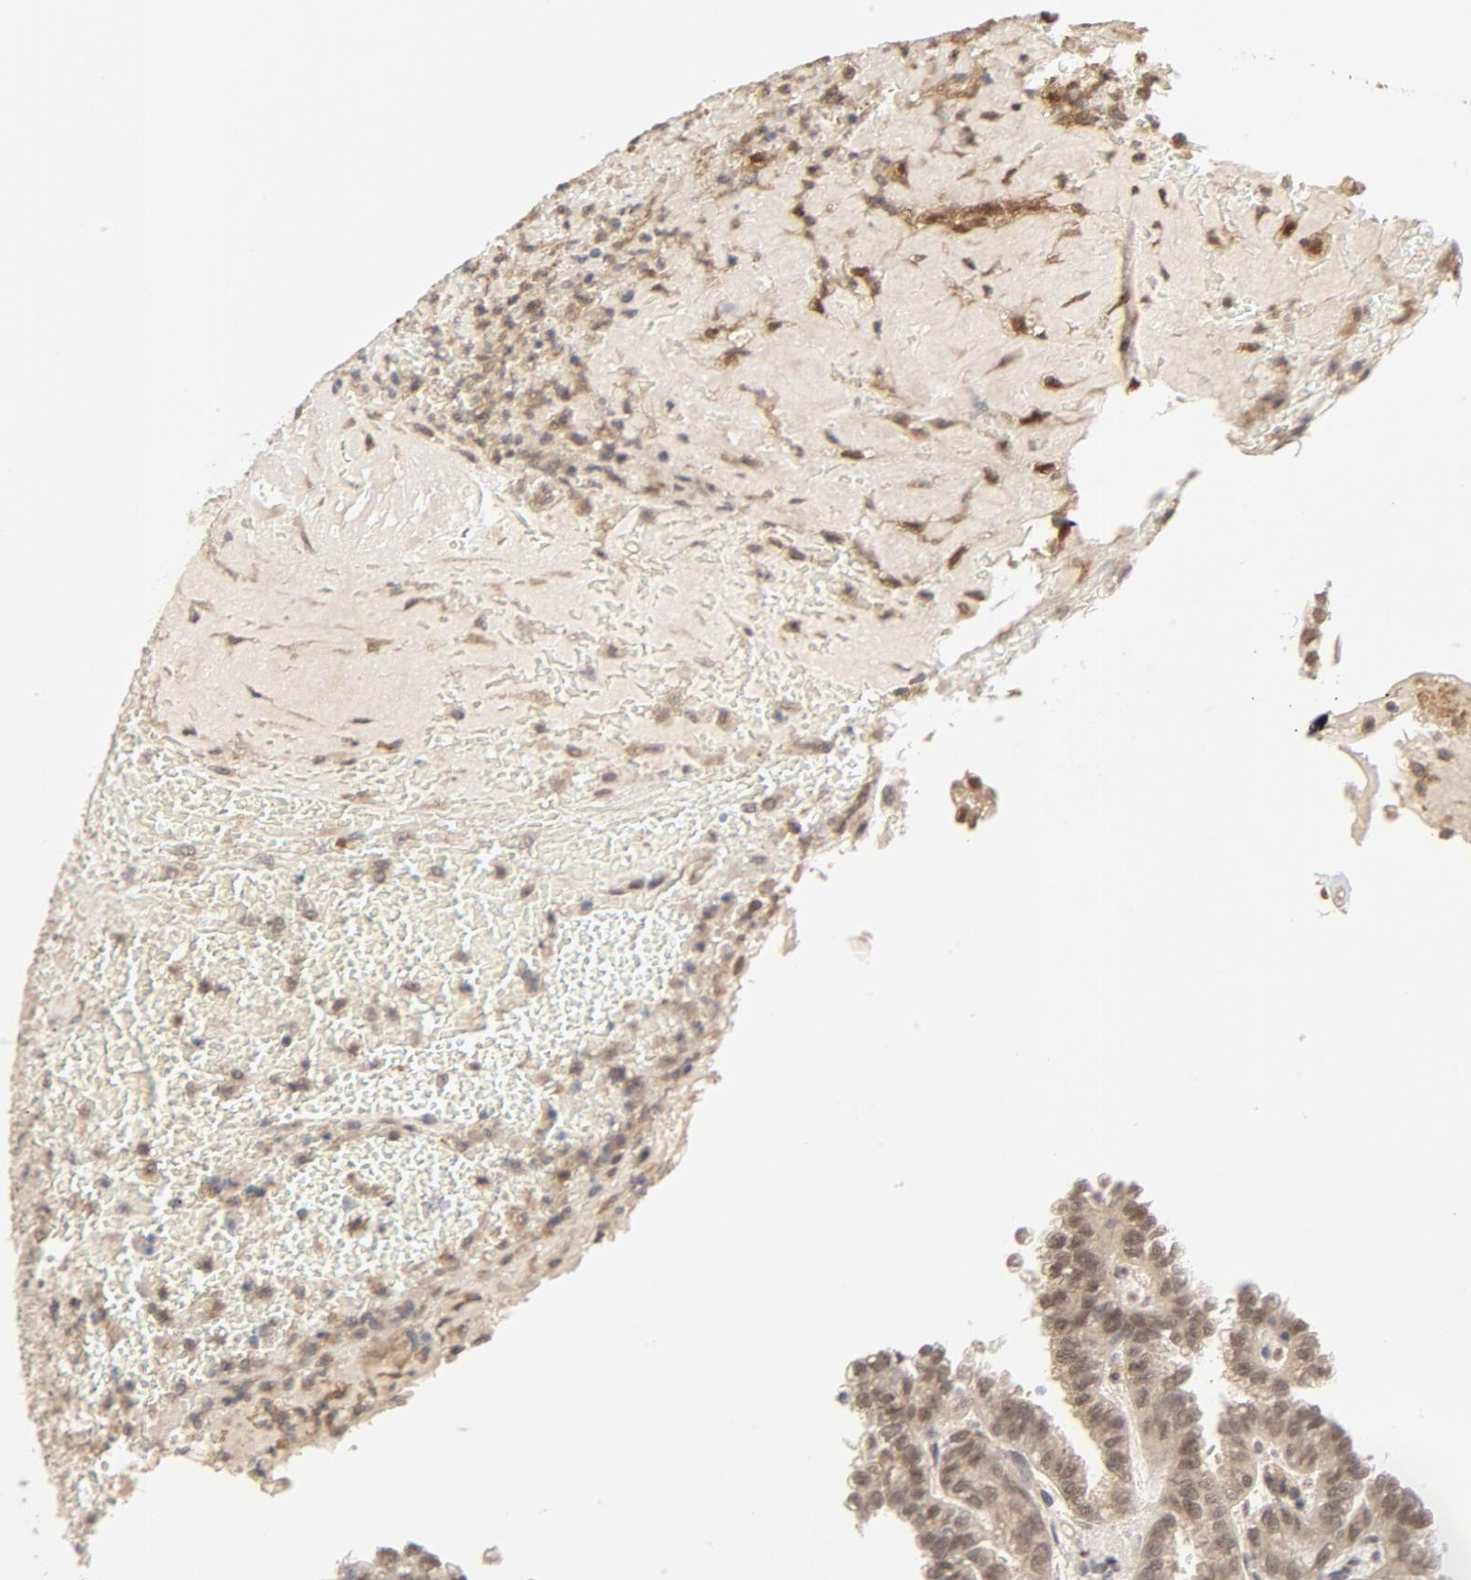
{"staining": {"intensity": "weak", "quantity": ">75%", "location": "cytoplasmic/membranous,nuclear"}, "tissue": "renal cancer", "cell_type": "Tumor cells", "image_type": "cancer", "snomed": [{"axis": "morphology", "description": "Inflammation, NOS"}, {"axis": "morphology", "description": "Adenocarcinoma, NOS"}, {"axis": "topography", "description": "Kidney"}], "caption": "Protein expression analysis of renal cancer displays weak cytoplasmic/membranous and nuclear expression in approximately >75% of tumor cells. The protein is shown in brown color, while the nuclei are stained blue.", "gene": "NEDD8", "patient": {"sex": "male", "age": 68}}